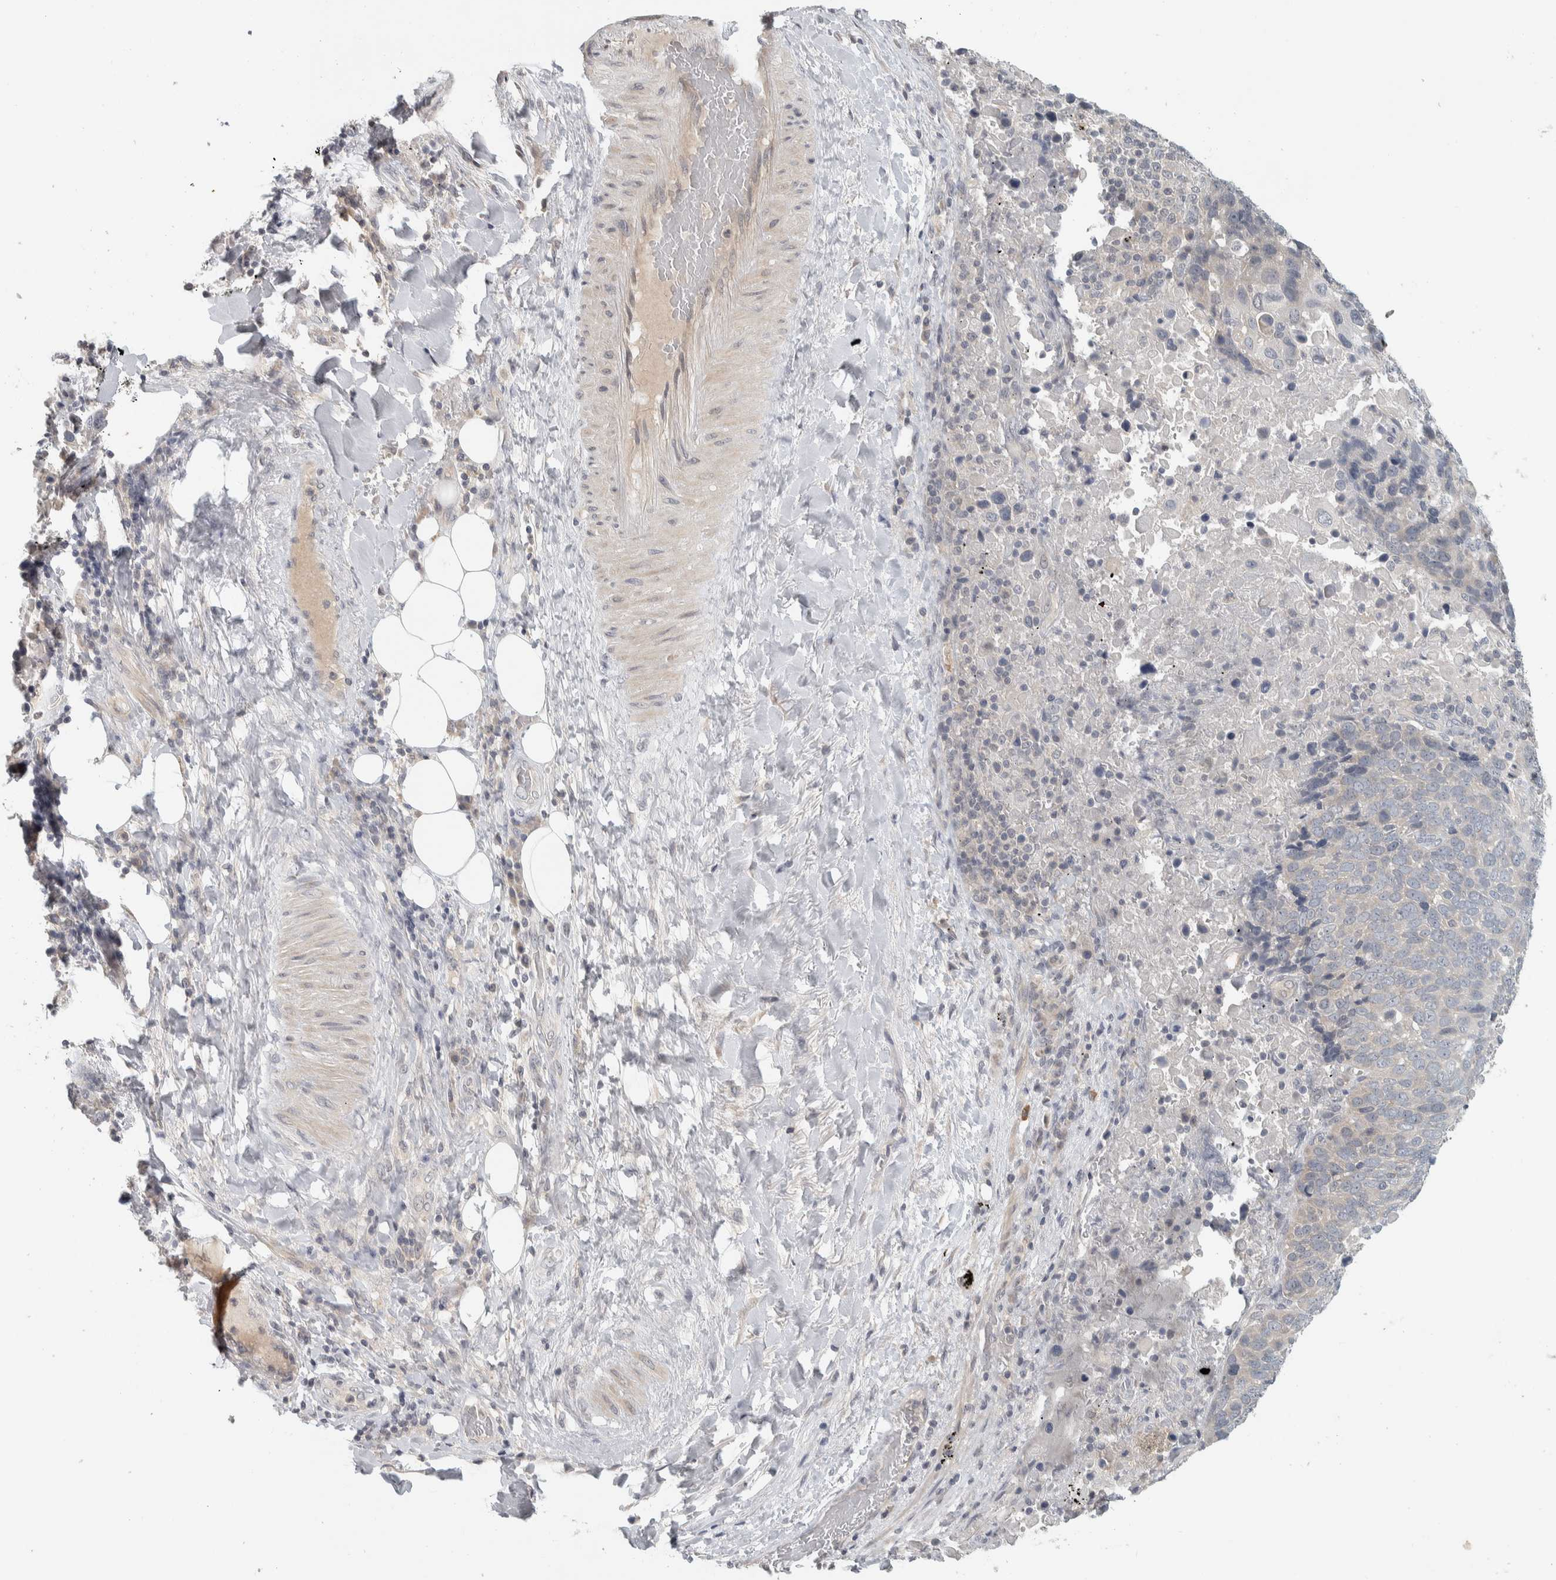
{"staining": {"intensity": "negative", "quantity": "none", "location": "none"}, "tissue": "lung cancer", "cell_type": "Tumor cells", "image_type": "cancer", "snomed": [{"axis": "morphology", "description": "Squamous cell carcinoma, NOS"}, {"axis": "topography", "description": "Lung"}], "caption": "Lung cancer (squamous cell carcinoma) was stained to show a protein in brown. There is no significant positivity in tumor cells. (Immunohistochemistry, brightfield microscopy, high magnification).", "gene": "AFP", "patient": {"sex": "male", "age": 66}}